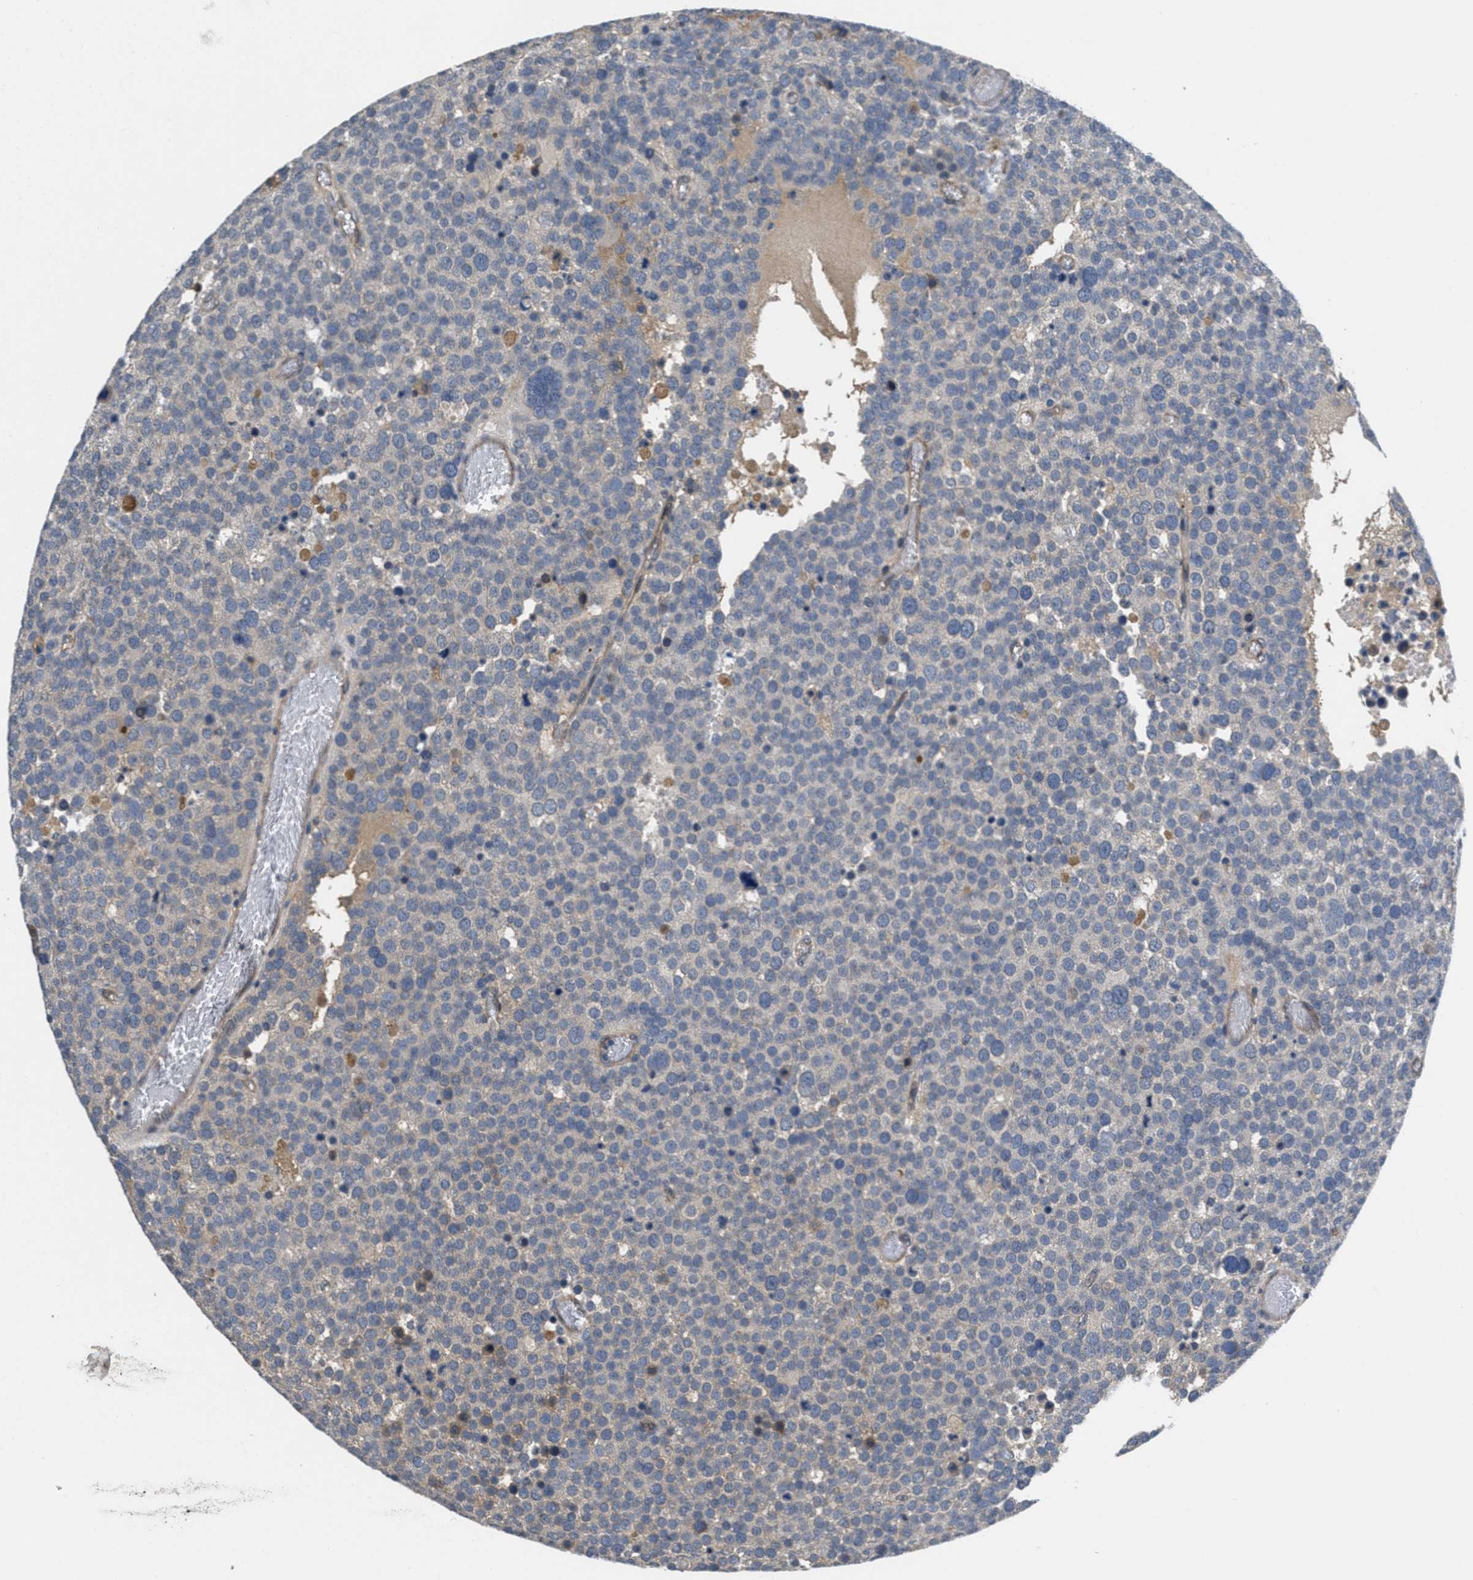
{"staining": {"intensity": "weak", "quantity": "<25%", "location": "cytoplasmic/membranous"}, "tissue": "testis cancer", "cell_type": "Tumor cells", "image_type": "cancer", "snomed": [{"axis": "morphology", "description": "Normal tissue, NOS"}, {"axis": "morphology", "description": "Seminoma, NOS"}, {"axis": "topography", "description": "Testis"}], "caption": "The image demonstrates no staining of tumor cells in testis cancer (seminoma).", "gene": "ANGPT1", "patient": {"sex": "male", "age": 71}}